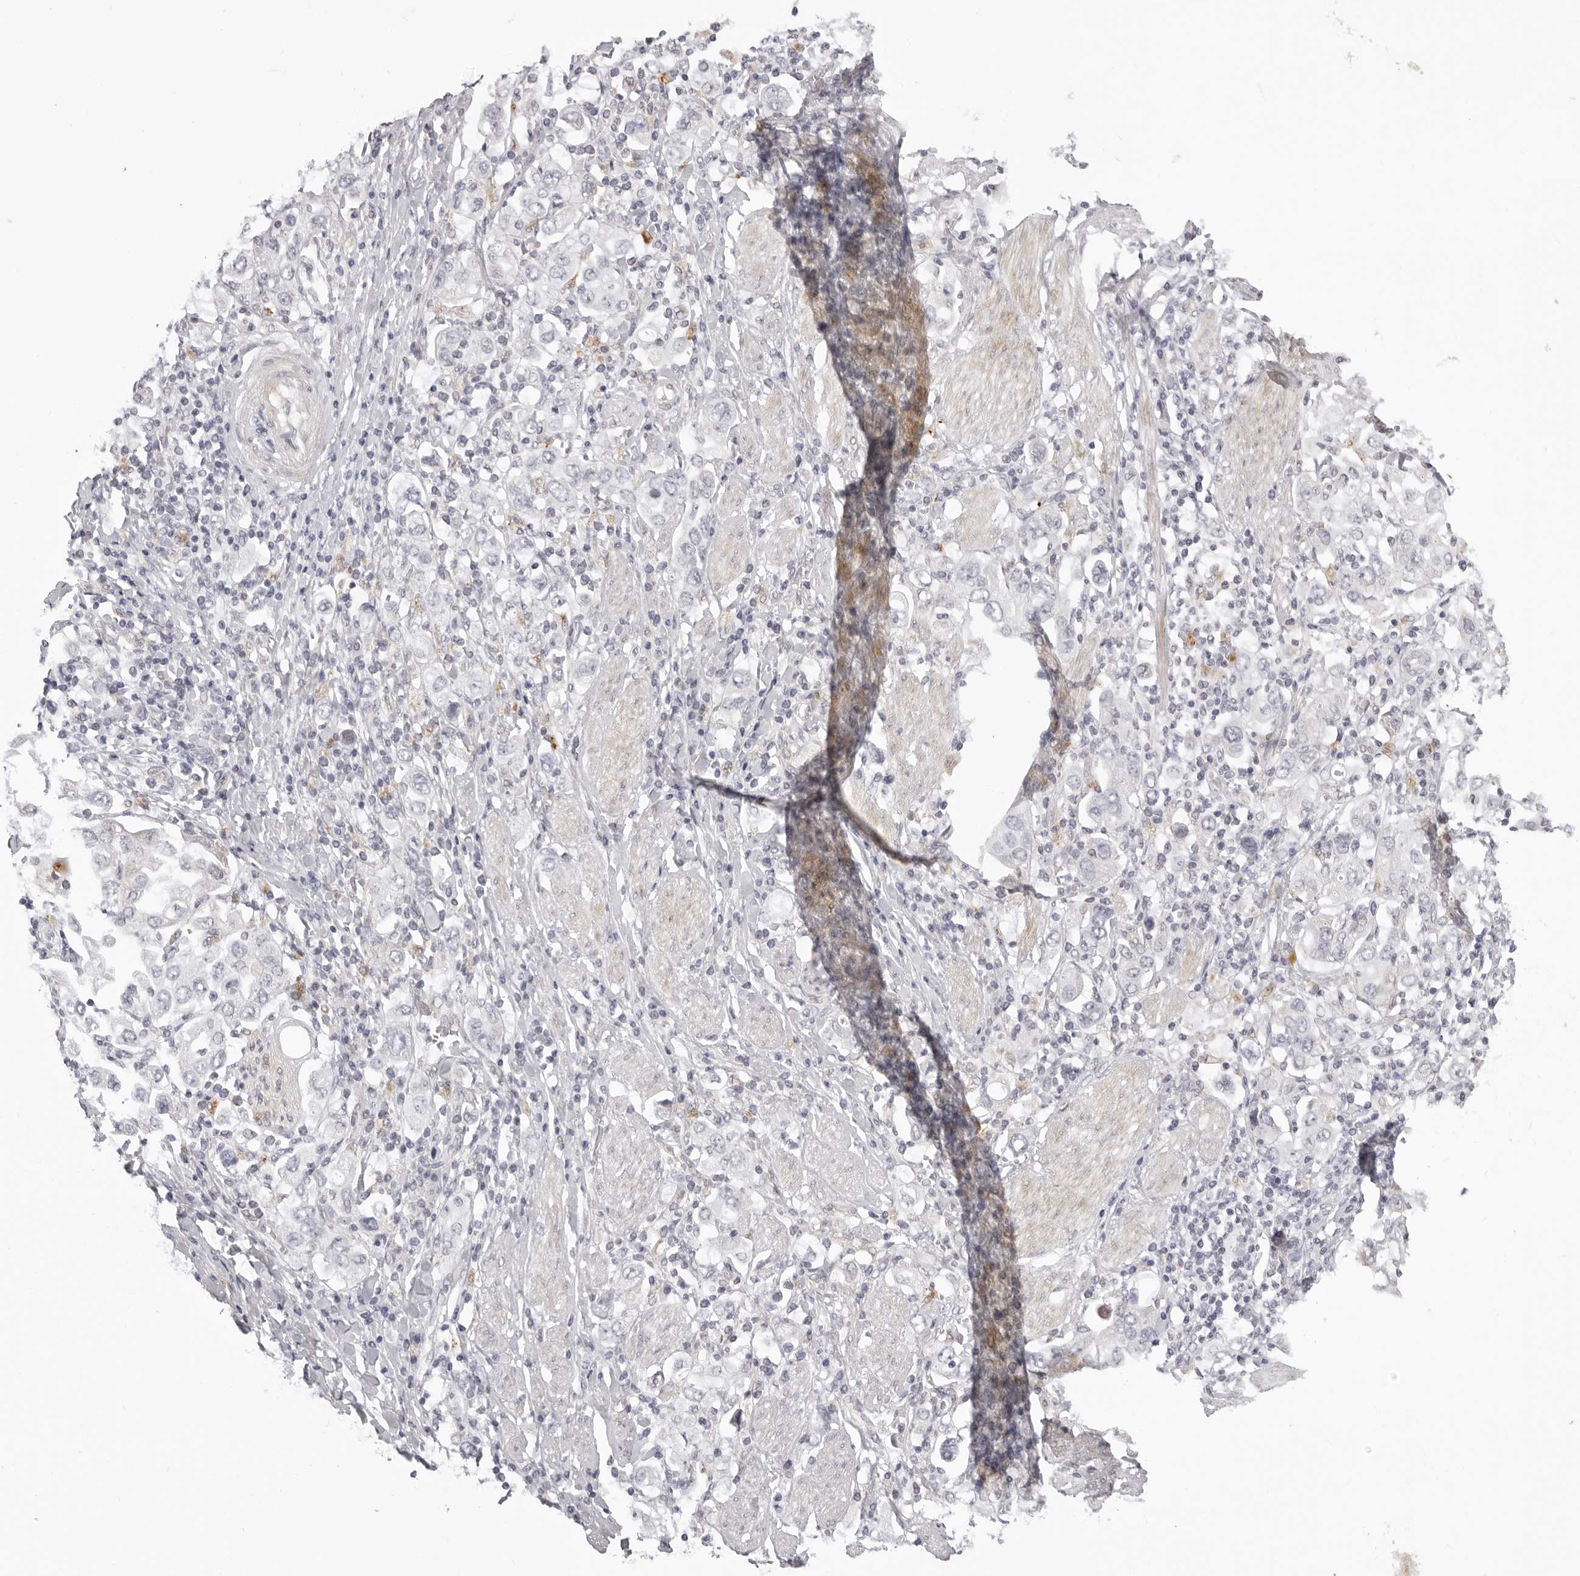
{"staining": {"intensity": "negative", "quantity": "none", "location": "none"}, "tissue": "stomach cancer", "cell_type": "Tumor cells", "image_type": "cancer", "snomed": [{"axis": "morphology", "description": "Adenocarcinoma, NOS"}, {"axis": "topography", "description": "Stomach, upper"}], "caption": "Tumor cells show no significant protein expression in stomach adenocarcinoma.", "gene": "SUGCT", "patient": {"sex": "male", "age": 62}}